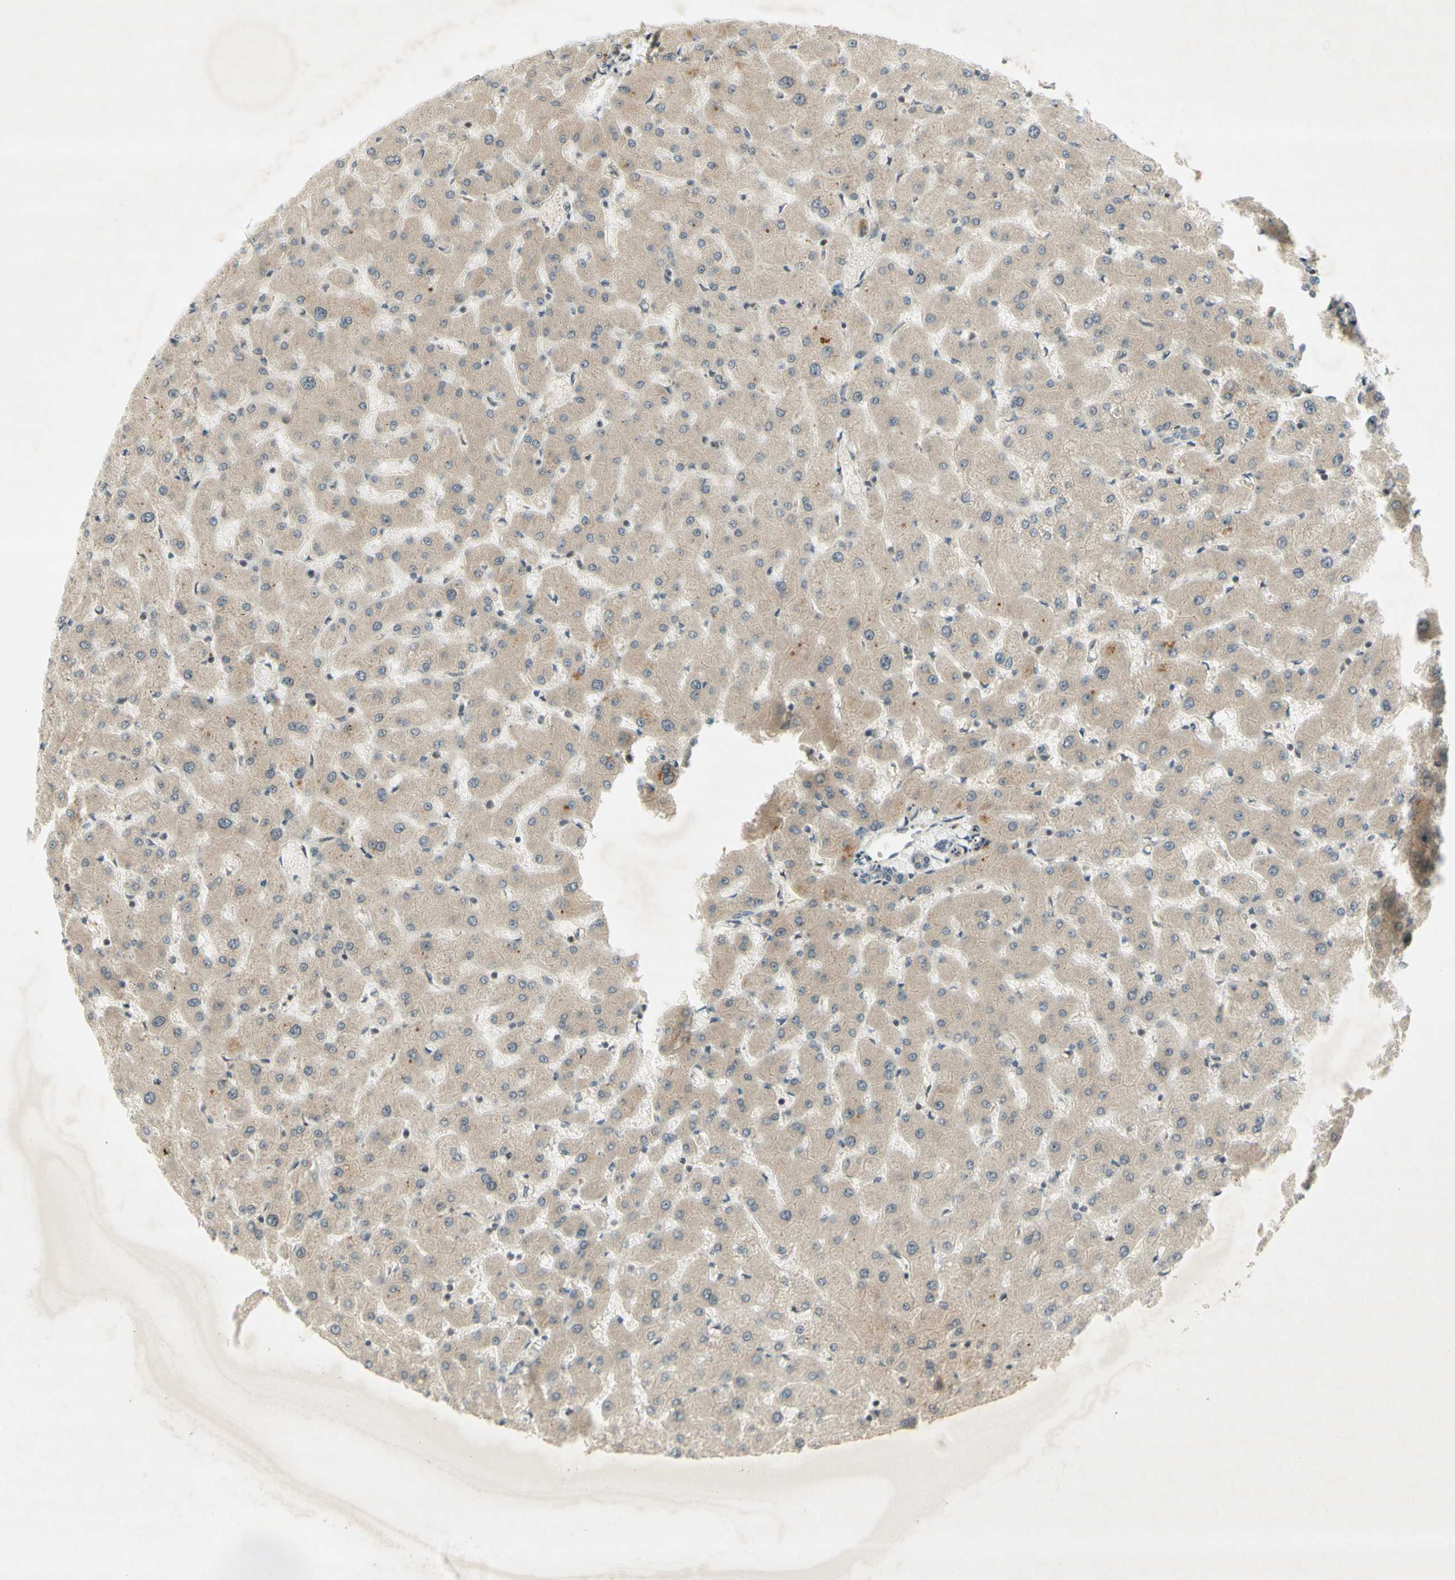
{"staining": {"intensity": "weak", "quantity": "25%-75%", "location": "cytoplasmic/membranous"}, "tissue": "liver", "cell_type": "Cholangiocytes", "image_type": "normal", "snomed": [{"axis": "morphology", "description": "Normal tissue, NOS"}, {"axis": "topography", "description": "Liver"}], "caption": "Immunohistochemical staining of unremarkable liver exhibits low levels of weak cytoplasmic/membranous staining in about 25%-75% of cholangiocytes.", "gene": "ETF1", "patient": {"sex": "female", "age": 63}}